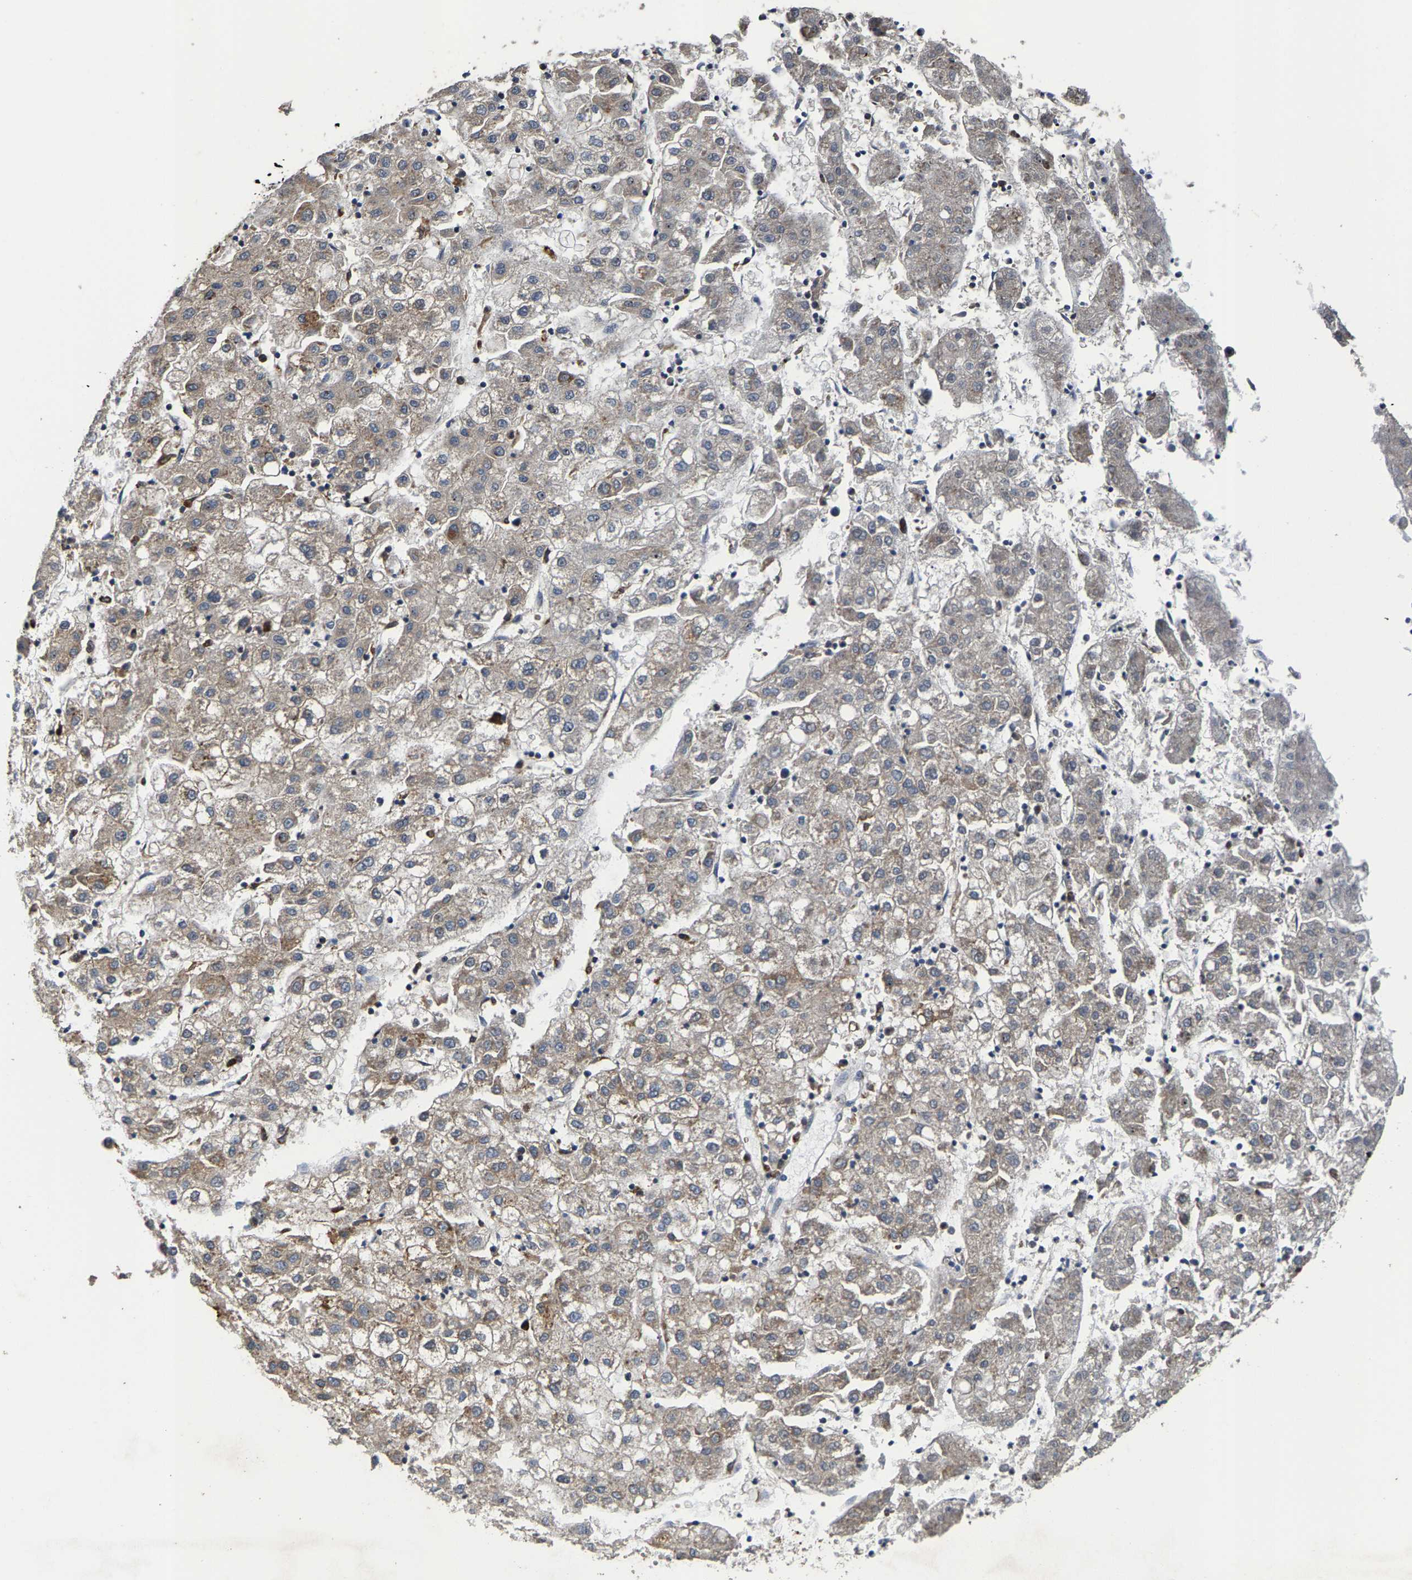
{"staining": {"intensity": "weak", "quantity": ">75%", "location": "cytoplasmic/membranous"}, "tissue": "liver cancer", "cell_type": "Tumor cells", "image_type": "cancer", "snomed": [{"axis": "morphology", "description": "Carcinoma, Hepatocellular, NOS"}, {"axis": "topography", "description": "Liver"}], "caption": "Protein expression analysis of hepatocellular carcinoma (liver) exhibits weak cytoplasmic/membranous staining in about >75% of tumor cells.", "gene": "FGD3", "patient": {"sex": "male", "age": 72}}